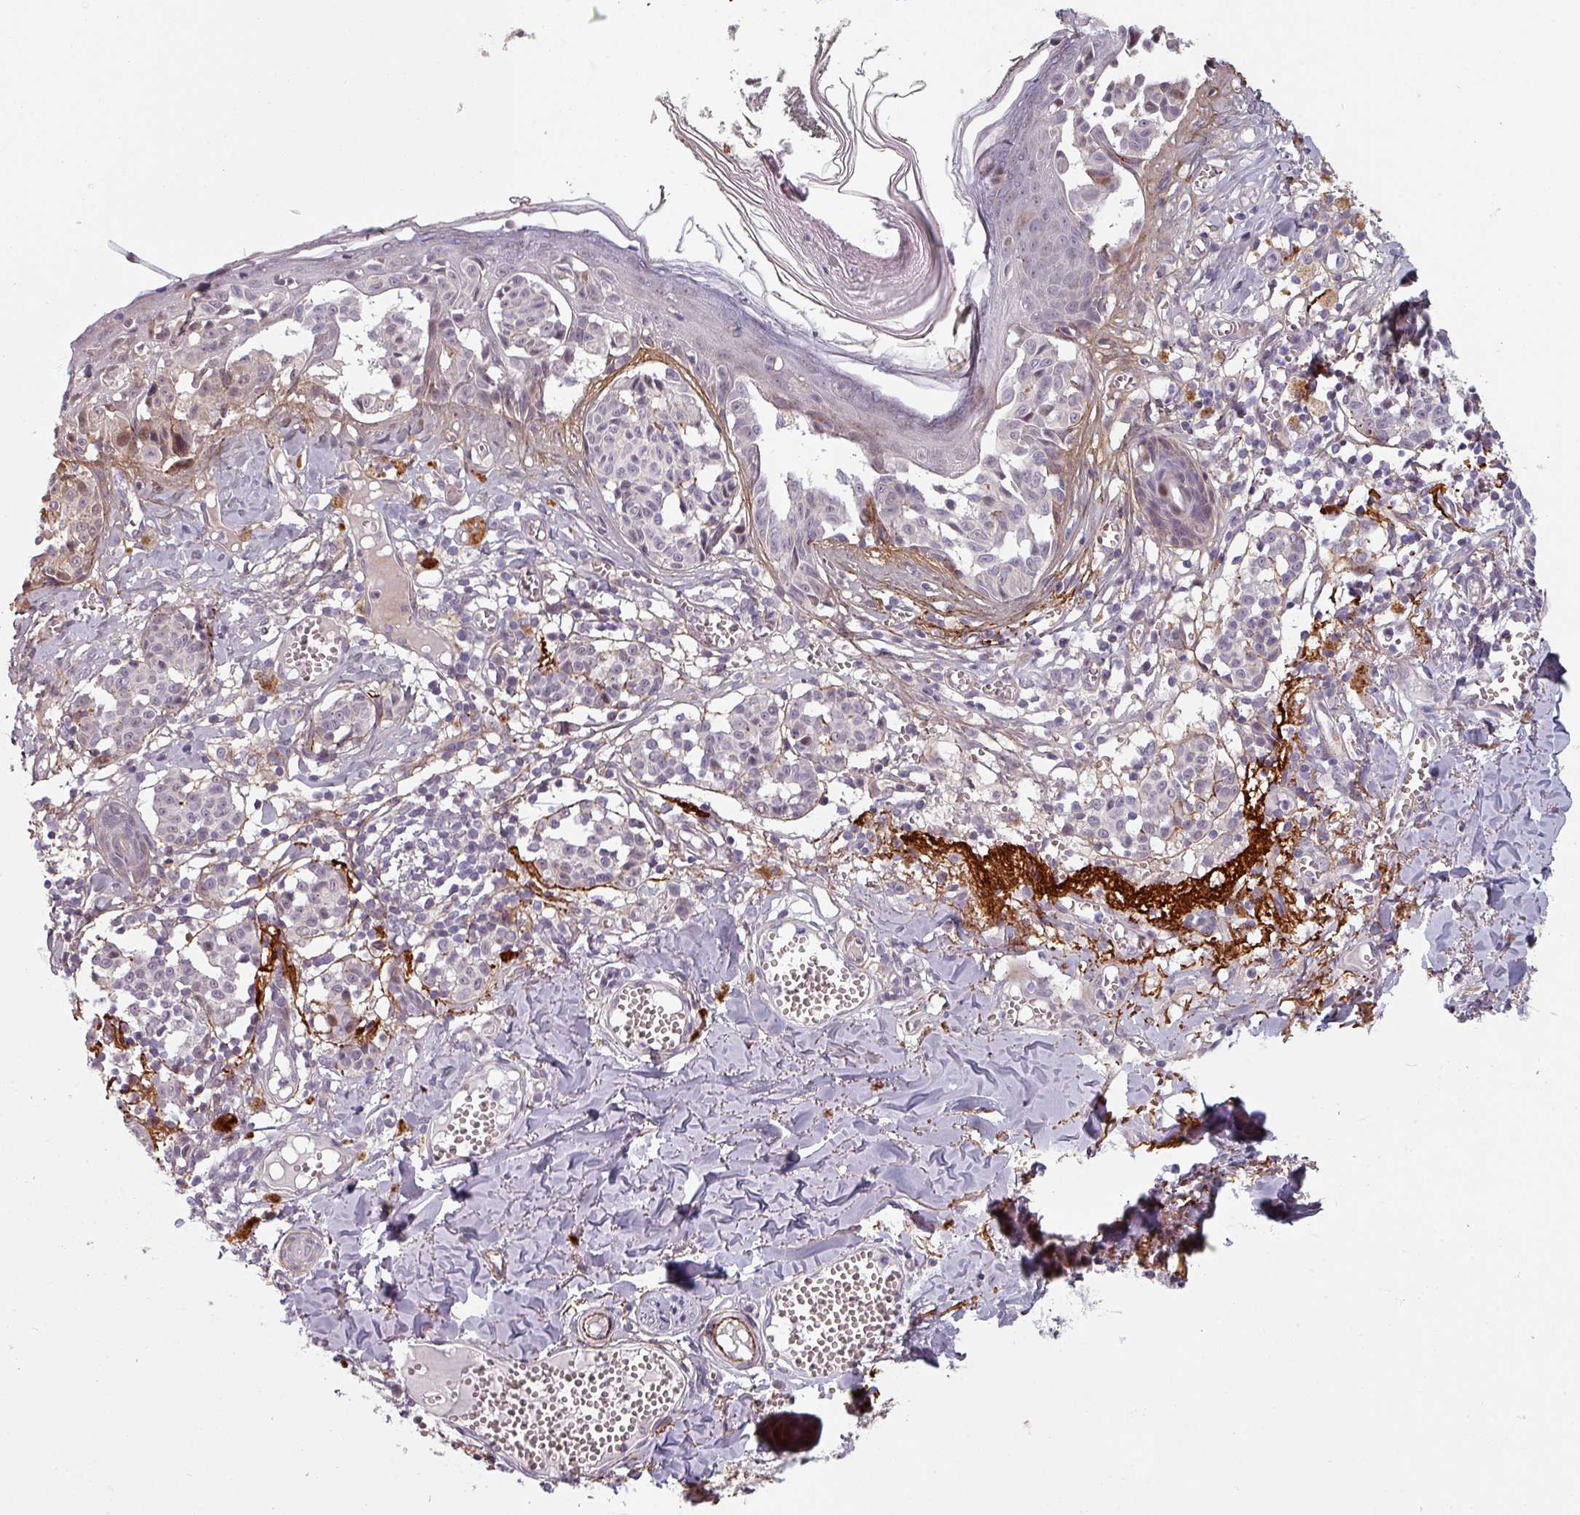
{"staining": {"intensity": "negative", "quantity": "none", "location": "none"}, "tissue": "melanoma", "cell_type": "Tumor cells", "image_type": "cancer", "snomed": [{"axis": "morphology", "description": "Malignant melanoma, NOS"}, {"axis": "topography", "description": "Skin"}], "caption": "Malignant melanoma was stained to show a protein in brown. There is no significant staining in tumor cells.", "gene": "CYB5RL", "patient": {"sex": "female", "age": 43}}